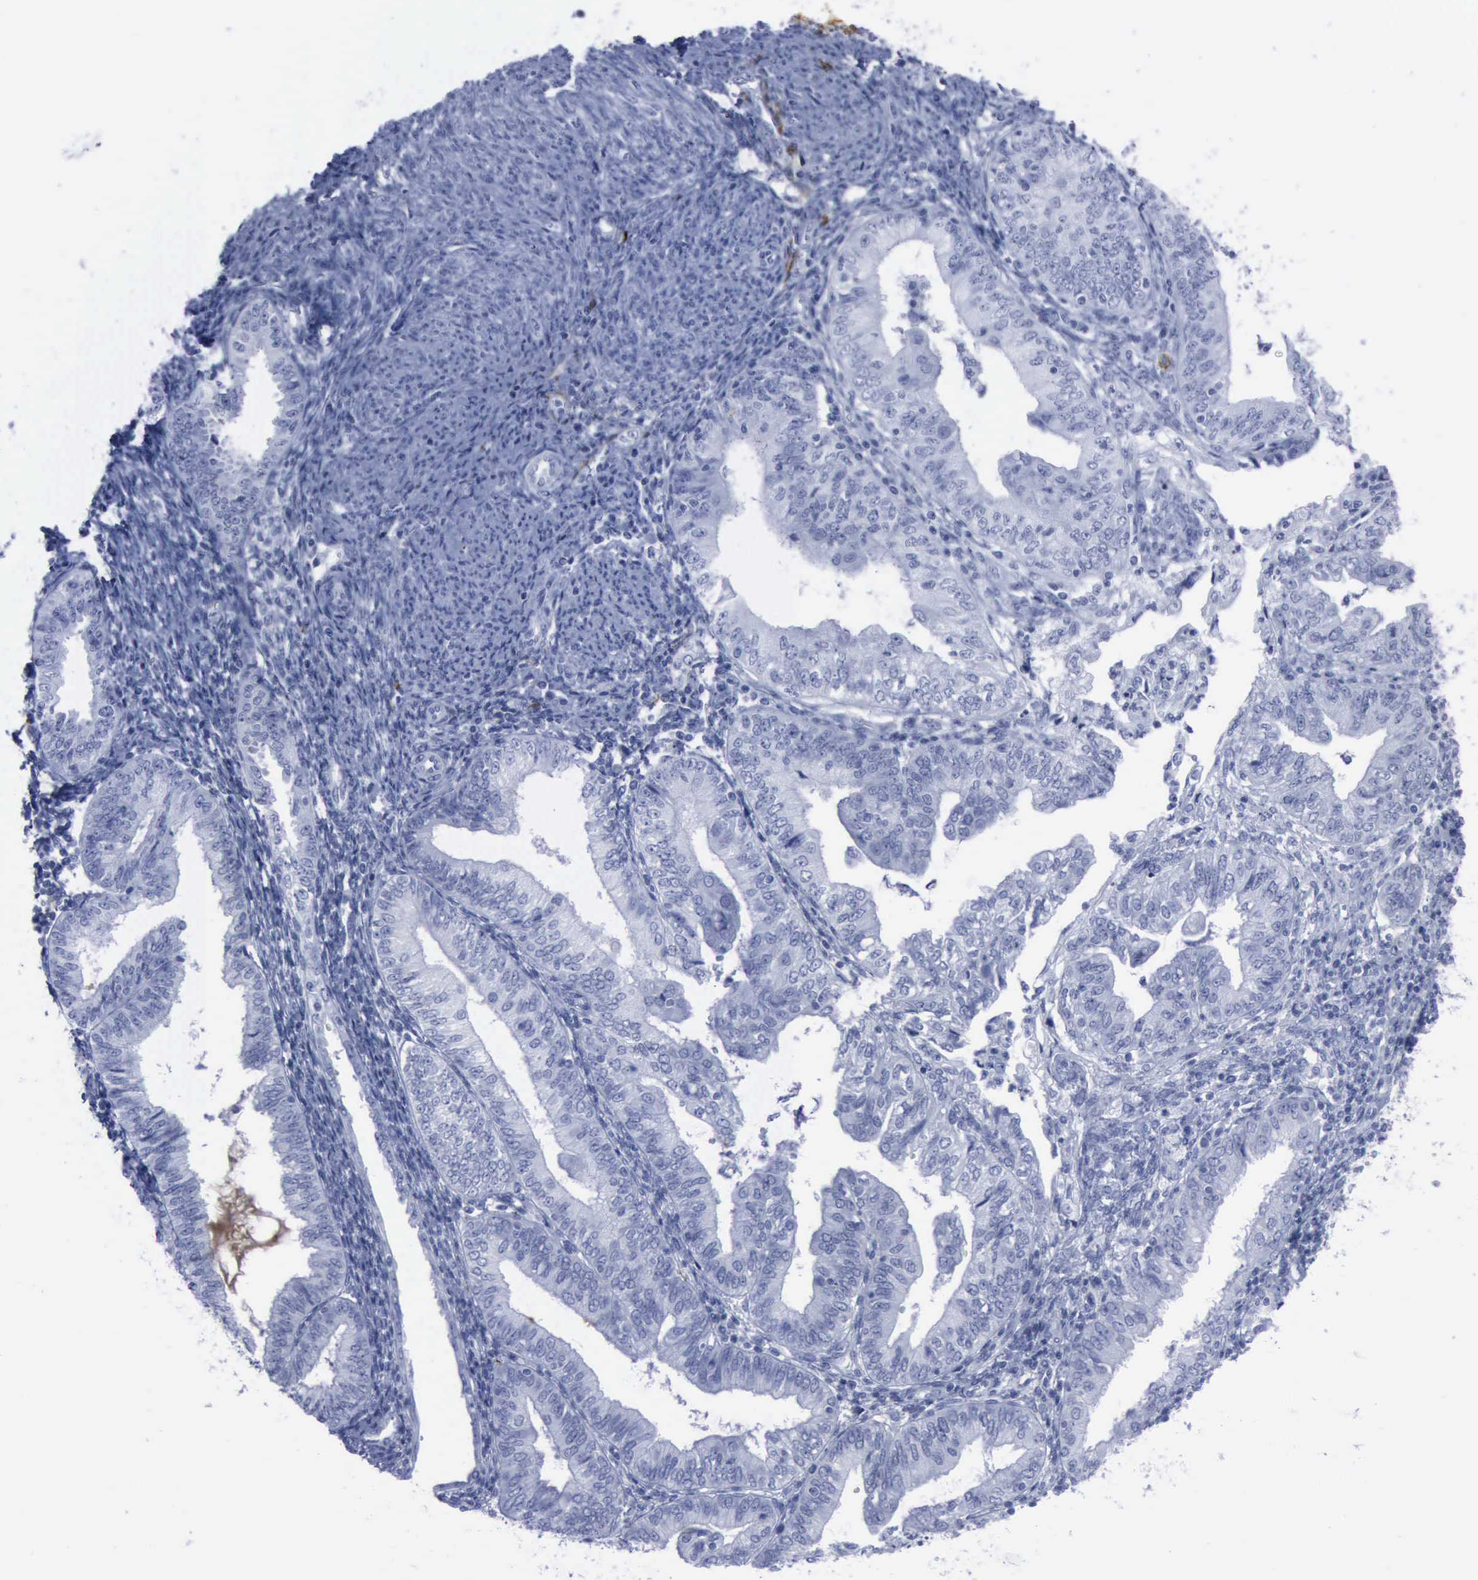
{"staining": {"intensity": "negative", "quantity": "none", "location": "none"}, "tissue": "endometrial cancer", "cell_type": "Tumor cells", "image_type": "cancer", "snomed": [{"axis": "morphology", "description": "Adenocarcinoma, NOS"}, {"axis": "topography", "description": "Endometrium"}], "caption": "Tumor cells are negative for brown protein staining in endometrial cancer (adenocarcinoma).", "gene": "NGFR", "patient": {"sex": "female", "age": 55}}